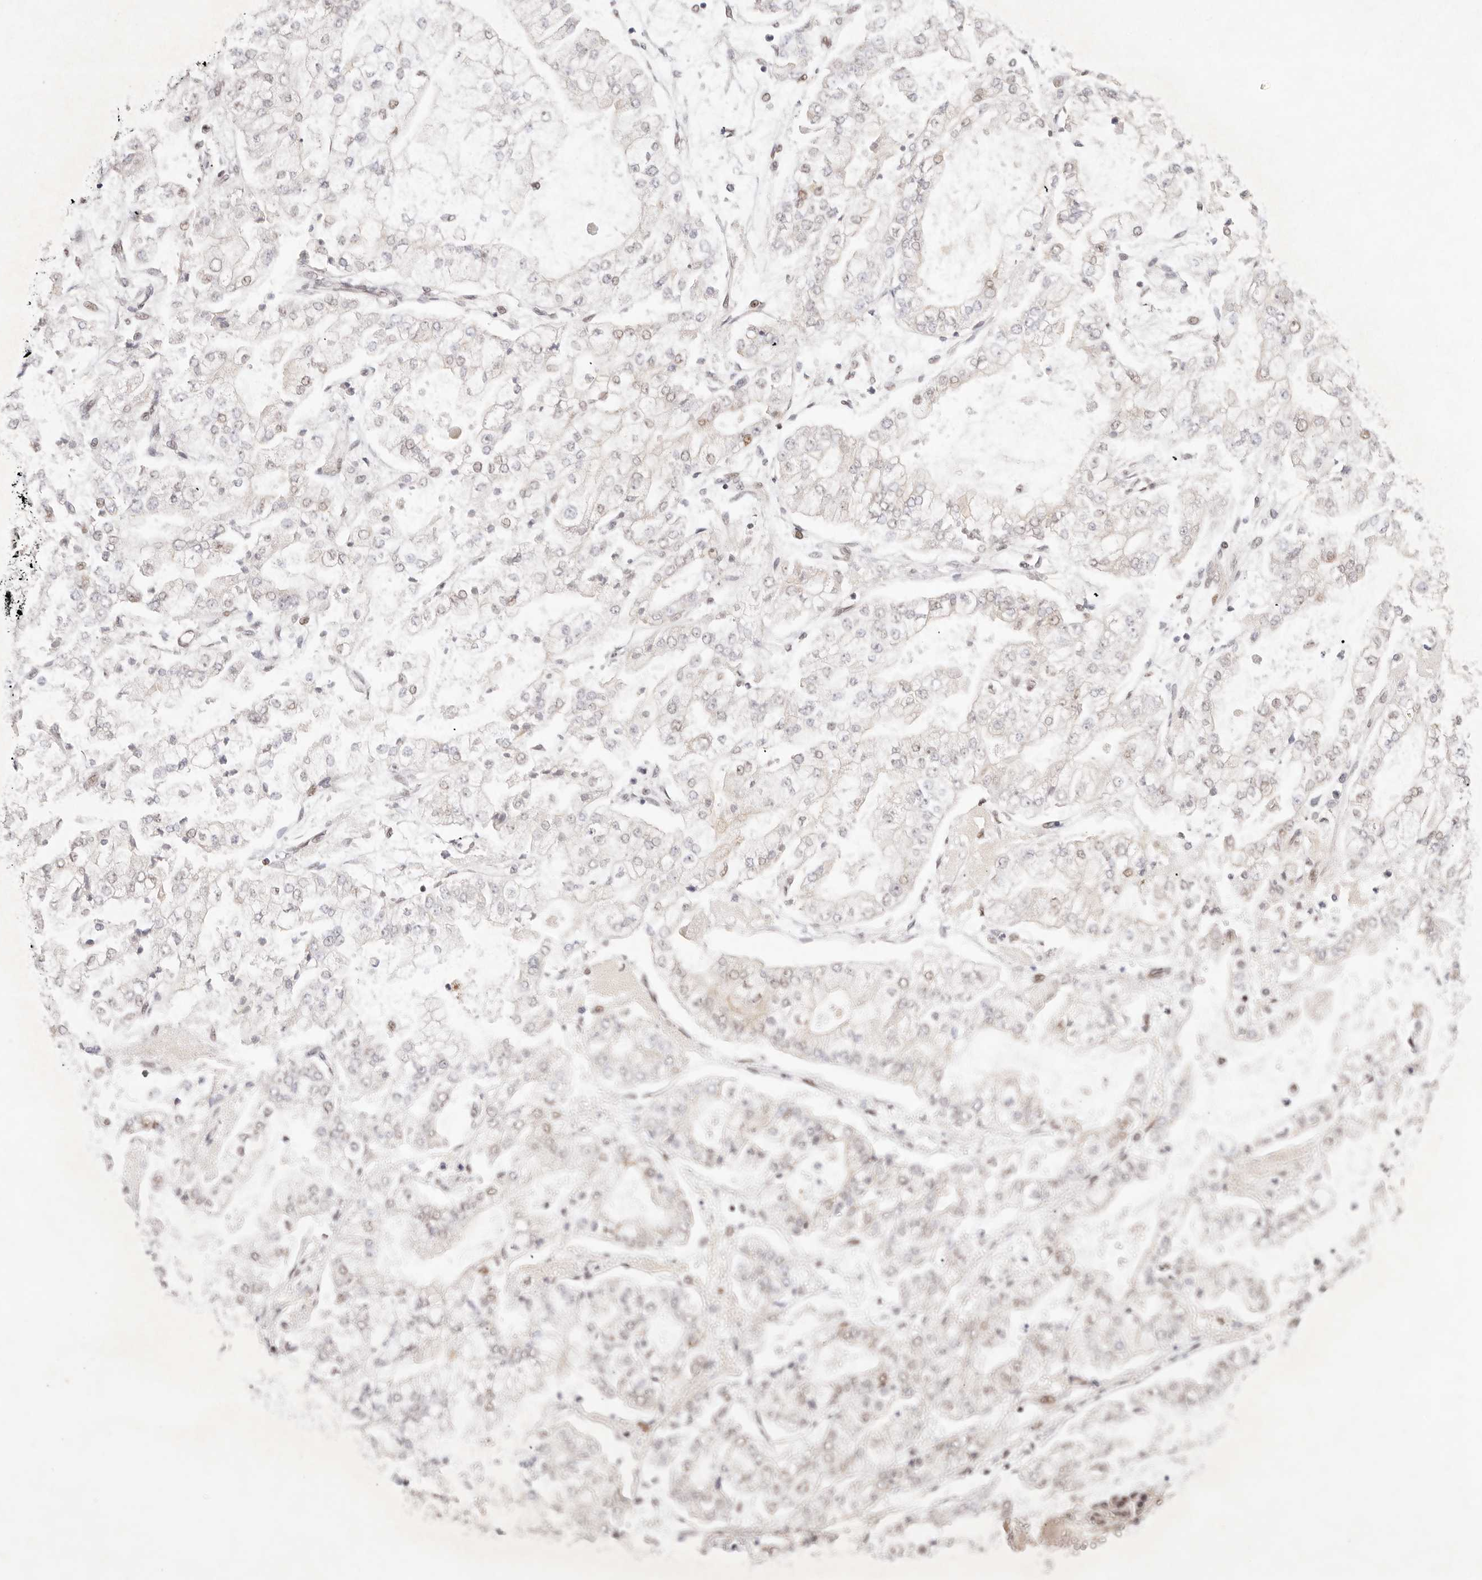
{"staining": {"intensity": "weak", "quantity": "25%-75%", "location": "nuclear"}, "tissue": "stomach cancer", "cell_type": "Tumor cells", "image_type": "cancer", "snomed": [{"axis": "morphology", "description": "Adenocarcinoma, NOS"}, {"axis": "topography", "description": "Stomach"}], "caption": "Approximately 25%-75% of tumor cells in human stomach cancer demonstrate weak nuclear protein positivity as visualized by brown immunohistochemical staining.", "gene": "HOXC5", "patient": {"sex": "male", "age": 76}}